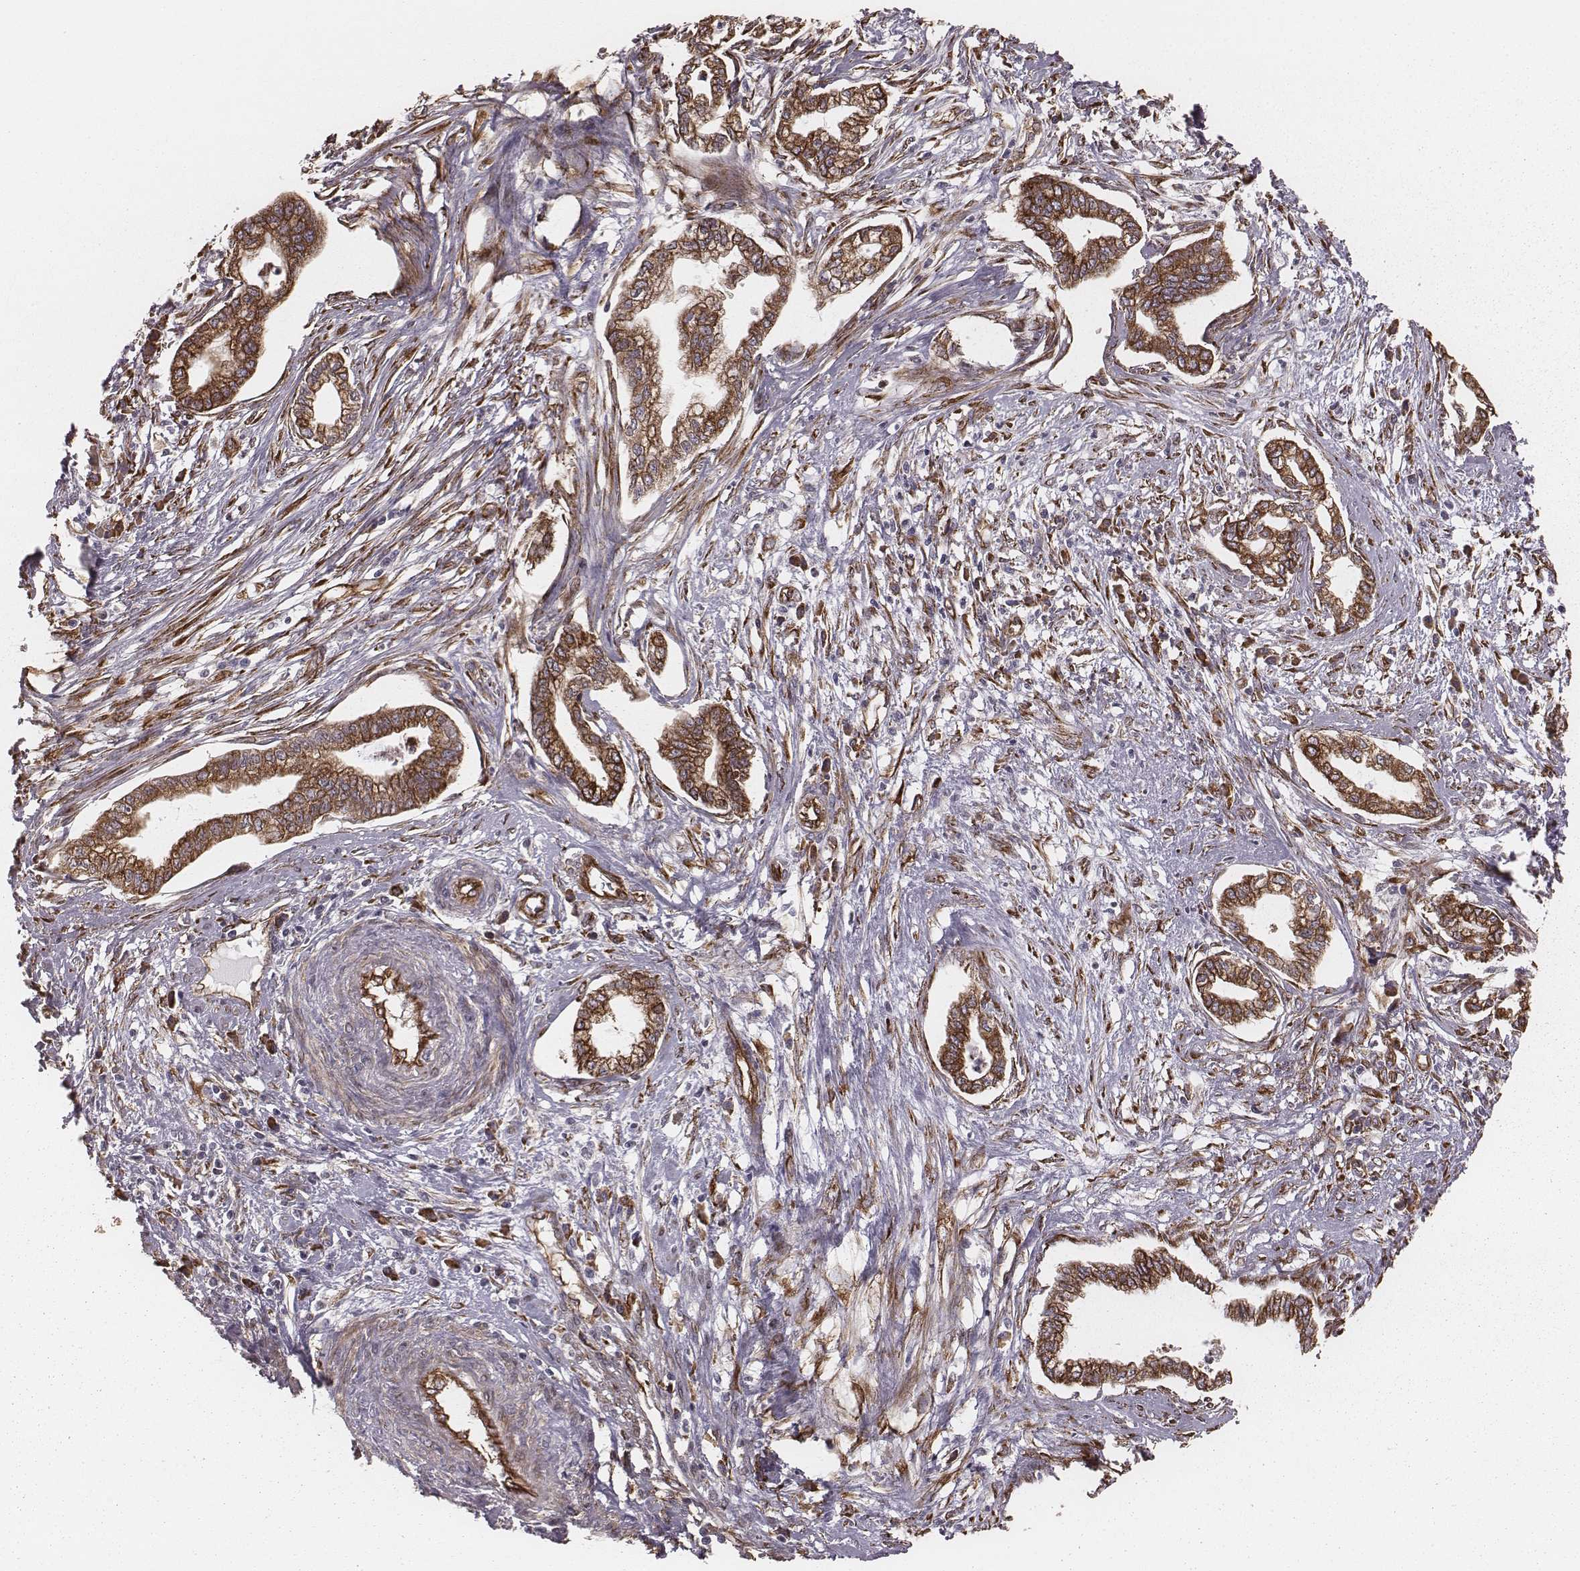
{"staining": {"intensity": "strong", "quantity": "<25%", "location": "cytoplasmic/membranous"}, "tissue": "cervical cancer", "cell_type": "Tumor cells", "image_type": "cancer", "snomed": [{"axis": "morphology", "description": "Adenocarcinoma, NOS"}, {"axis": "topography", "description": "Cervix"}], "caption": "Protein staining of cervical cancer tissue reveals strong cytoplasmic/membranous staining in about <25% of tumor cells.", "gene": "PALMD", "patient": {"sex": "female", "age": 62}}